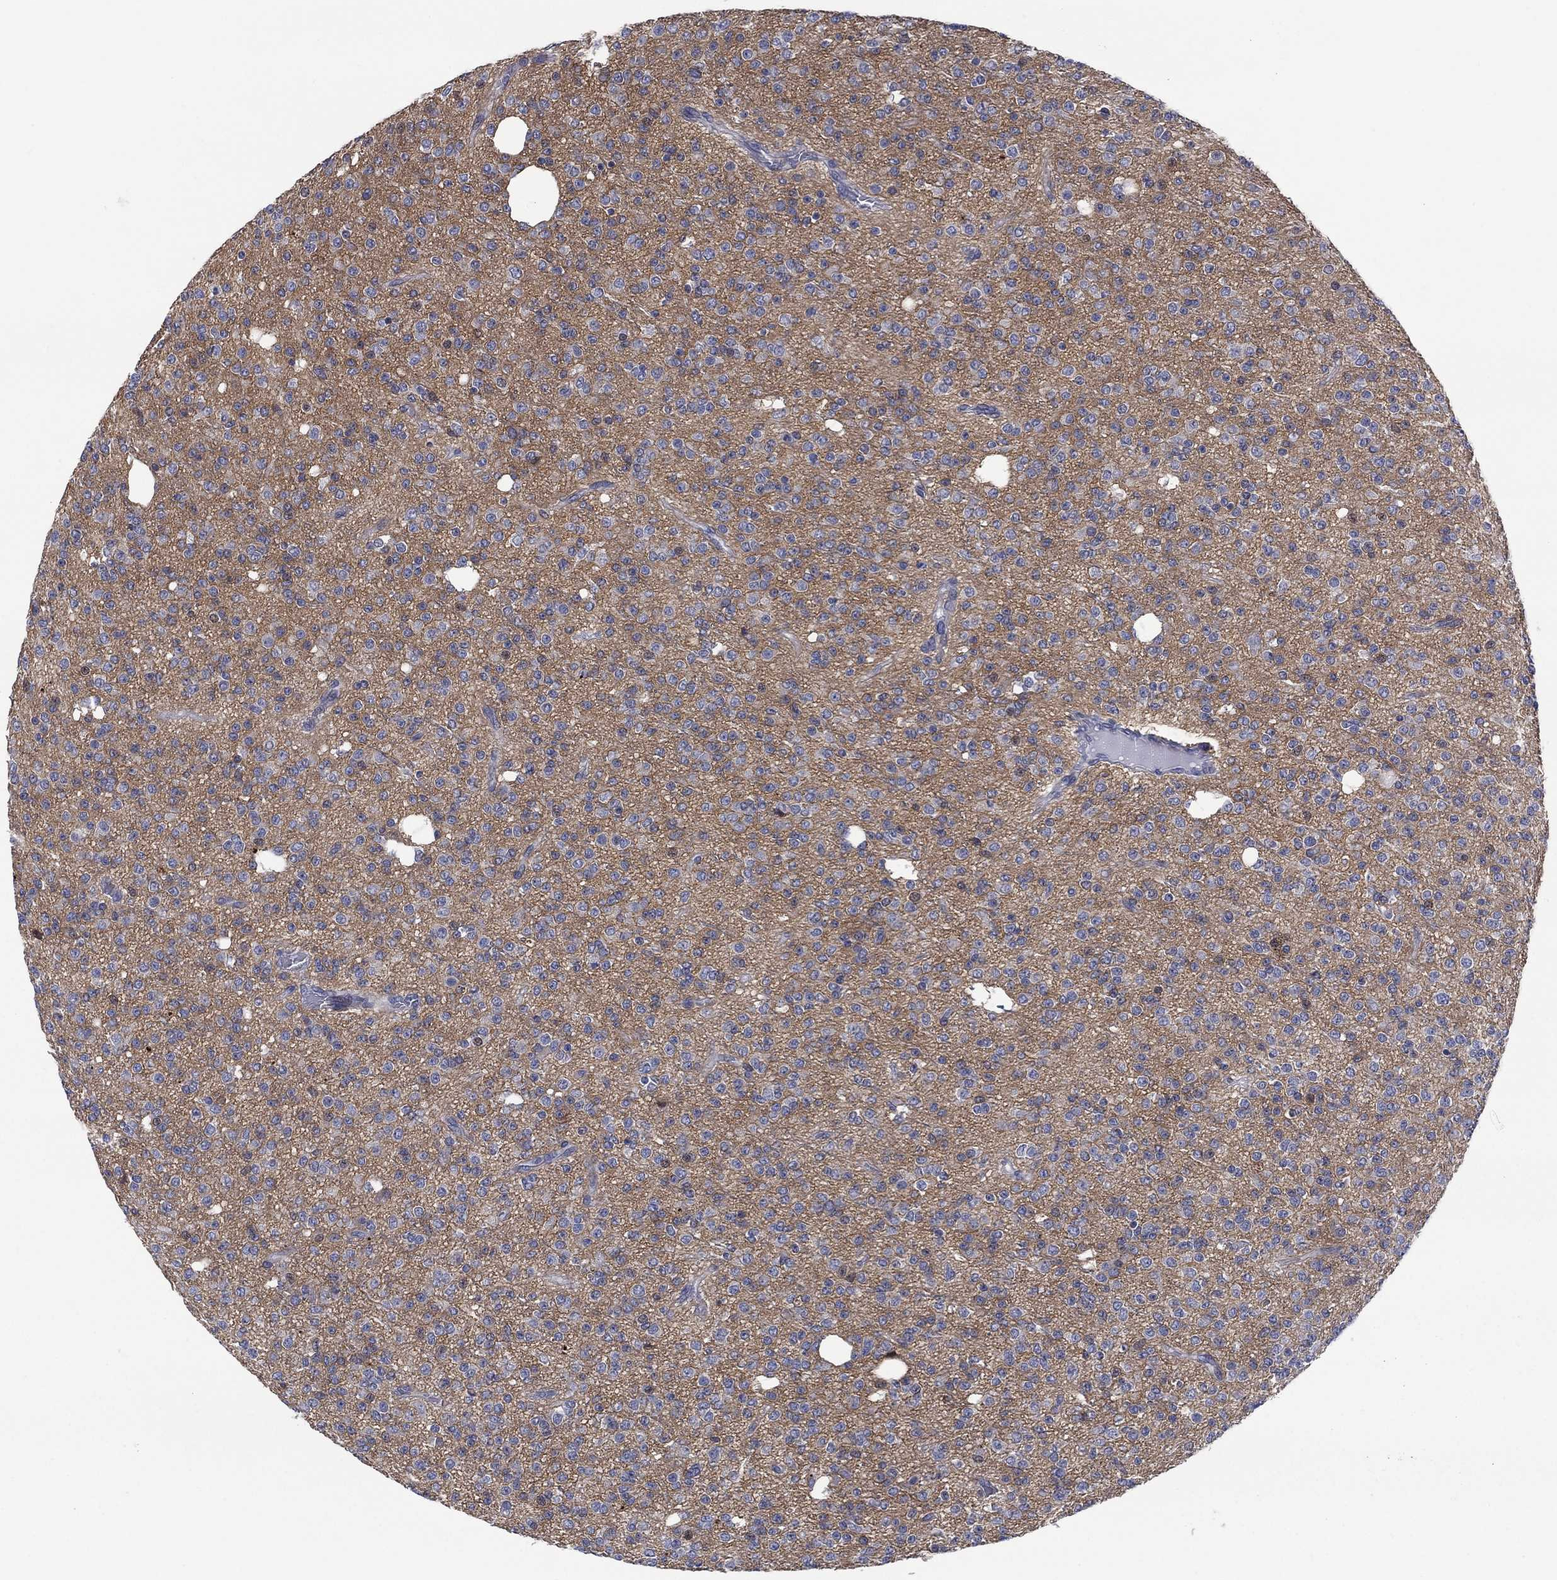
{"staining": {"intensity": "negative", "quantity": "none", "location": "none"}, "tissue": "glioma", "cell_type": "Tumor cells", "image_type": "cancer", "snomed": [{"axis": "morphology", "description": "Glioma, malignant, Low grade"}, {"axis": "topography", "description": "Brain"}], "caption": "Immunohistochemical staining of human glioma displays no significant staining in tumor cells.", "gene": "SLC4A4", "patient": {"sex": "male", "age": 27}}